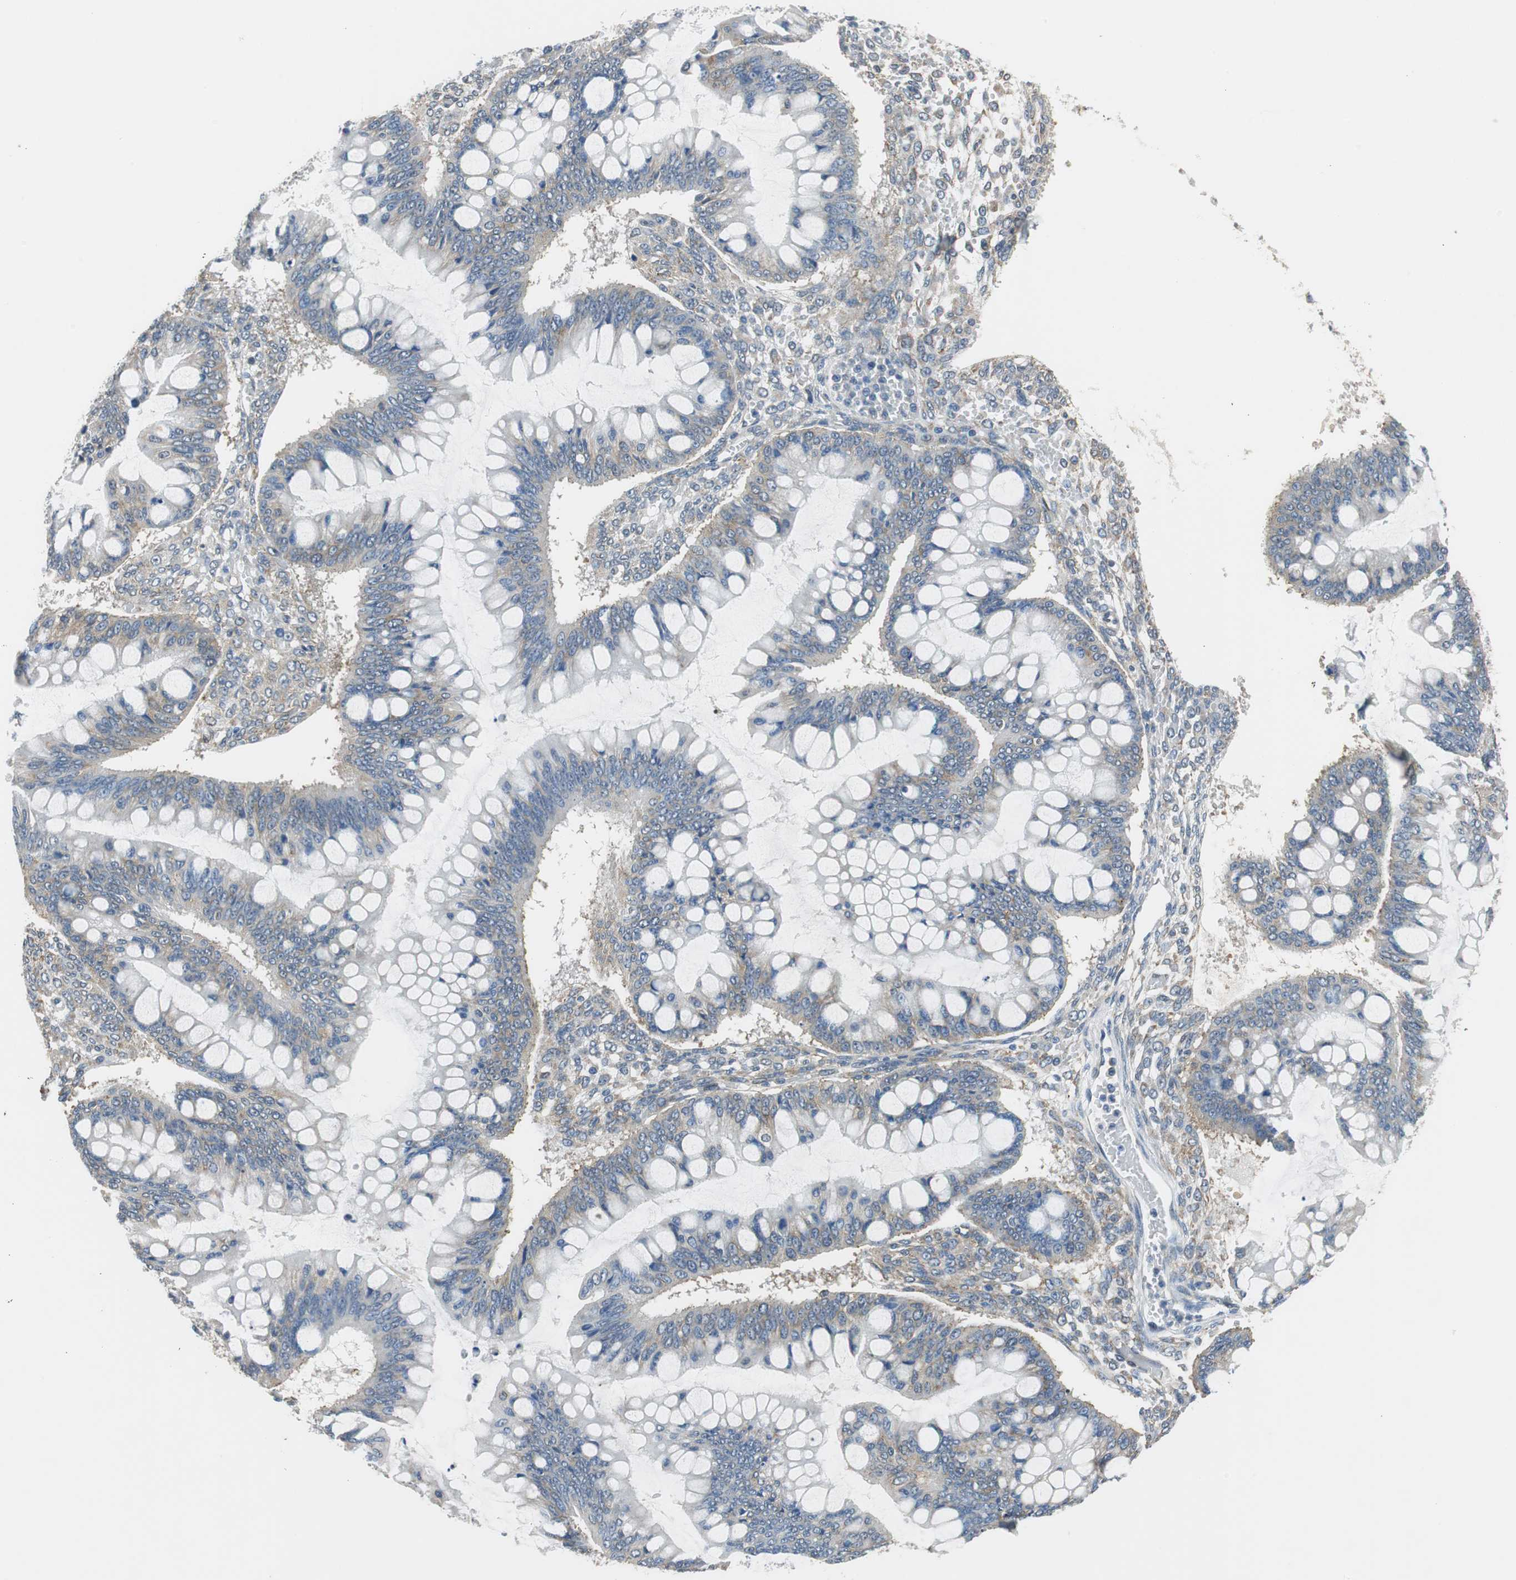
{"staining": {"intensity": "weak", "quantity": ">75%", "location": "cytoplasmic/membranous"}, "tissue": "ovarian cancer", "cell_type": "Tumor cells", "image_type": "cancer", "snomed": [{"axis": "morphology", "description": "Cystadenocarcinoma, mucinous, NOS"}, {"axis": "topography", "description": "Ovary"}], "caption": "Ovarian cancer stained with DAB immunohistochemistry (IHC) displays low levels of weak cytoplasmic/membranous positivity in approximately >75% of tumor cells. The protein is shown in brown color, while the nuclei are stained blue.", "gene": "CNOT3", "patient": {"sex": "female", "age": 73}}